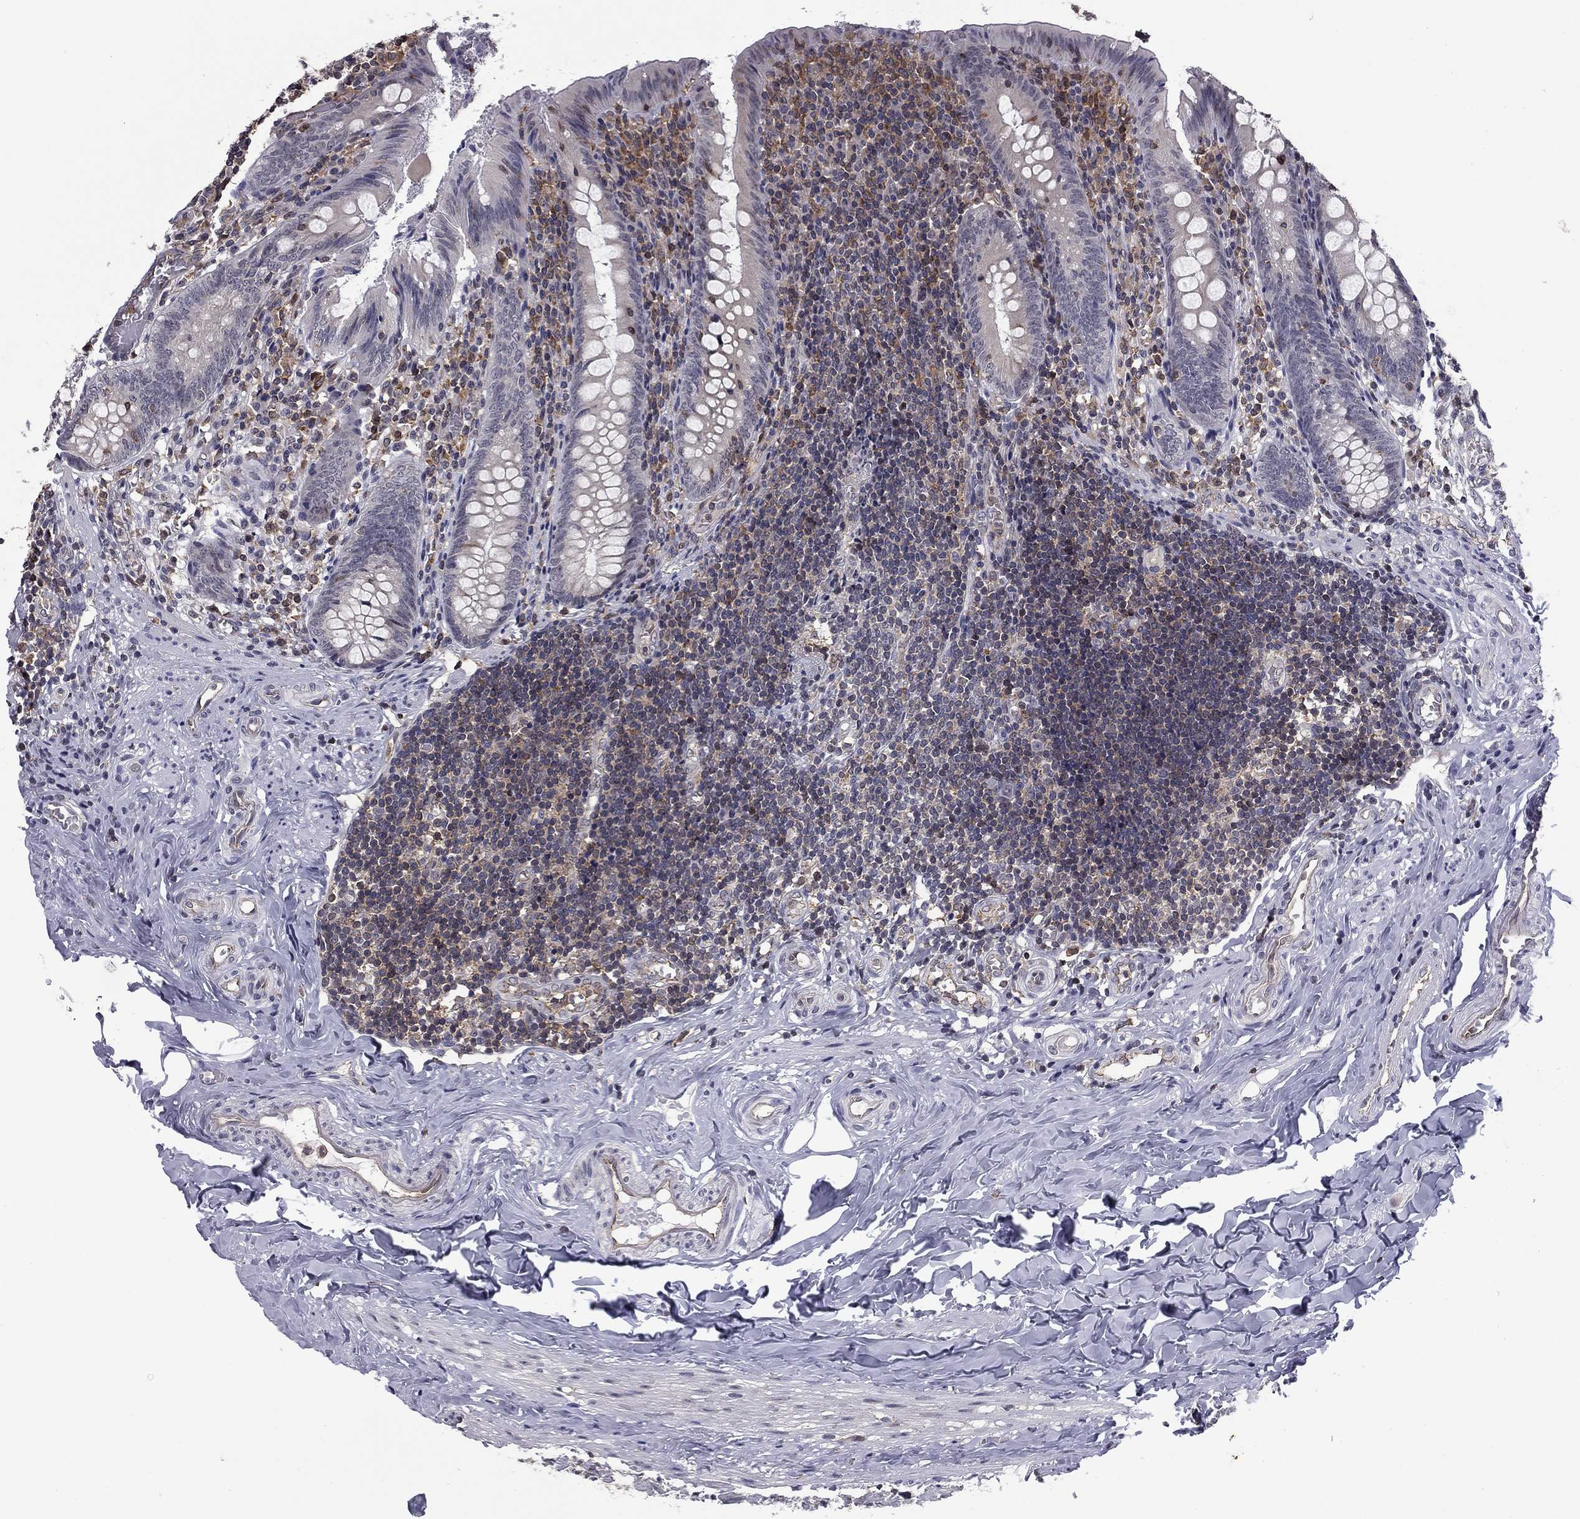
{"staining": {"intensity": "negative", "quantity": "none", "location": "none"}, "tissue": "appendix", "cell_type": "Glandular cells", "image_type": "normal", "snomed": [{"axis": "morphology", "description": "Normal tissue, NOS"}, {"axis": "topography", "description": "Appendix"}], "caption": "Benign appendix was stained to show a protein in brown. There is no significant staining in glandular cells. (Brightfield microscopy of DAB (3,3'-diaminobenzidine) IHC at high magnification).", "gene": "PLCB2", "patient": {"sex": "female", "age": 23}}